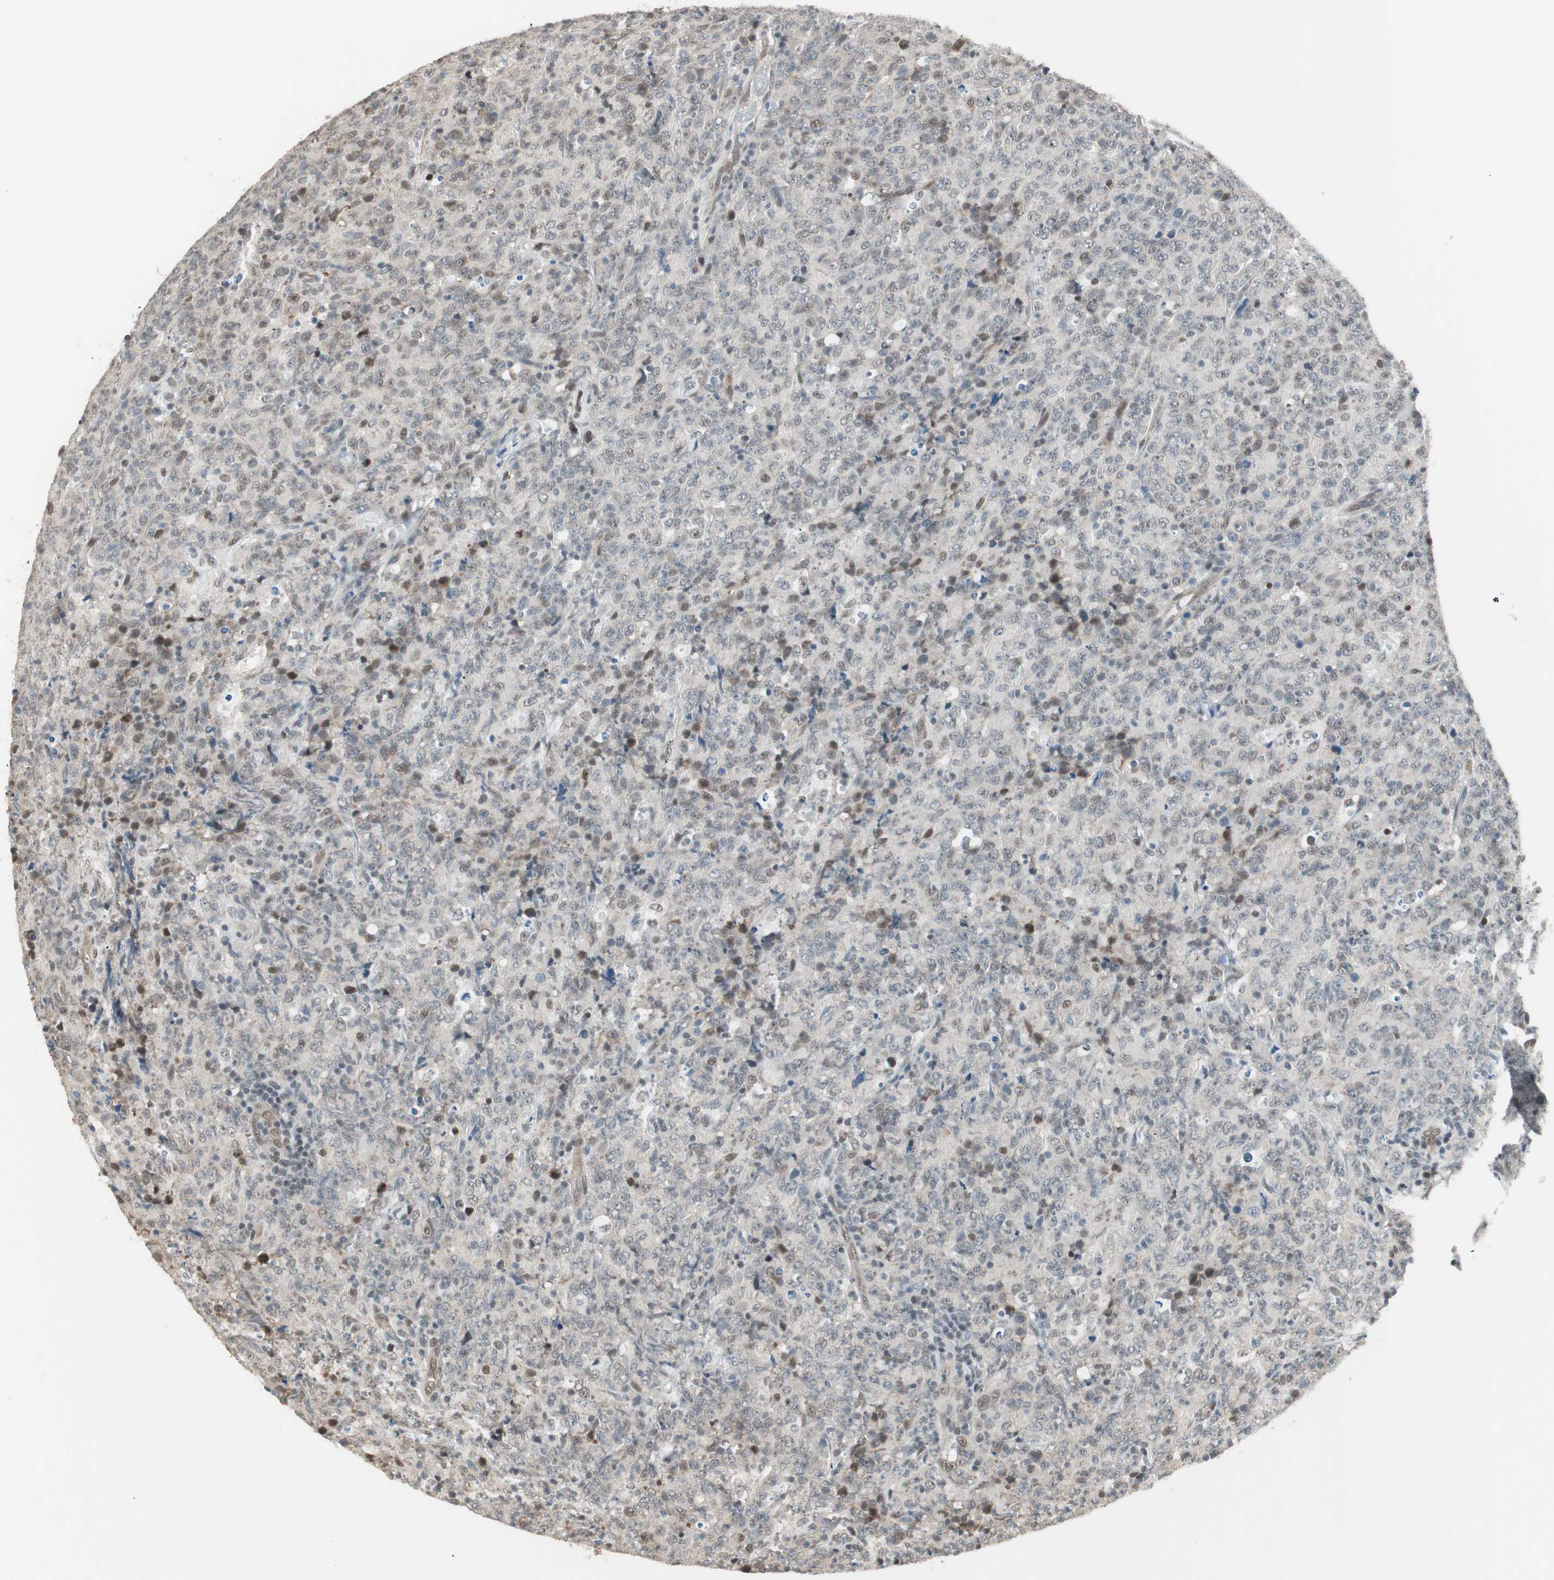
{"staining": {"intensity": "weak", "quantity": "25%-75%", "location": "nuclear"}, "tissue": "lymphoma", "cell_type": "Tumor cells", "image_type": "cancer", "snomed": [{"axis": "morphology", "description": "Malignant lymphoma, non-Hodgkin's type, High grade"}, {"axis": "topography", "description": "Tonsil"}], "caption": "This is an image of immunohistochemistry (IHC) staining of lymphoma, which shows weak staining in the nuclear of tumor cells.", "gene": "ZBTB17", "patient": {"sex": "female", "age": 36}}